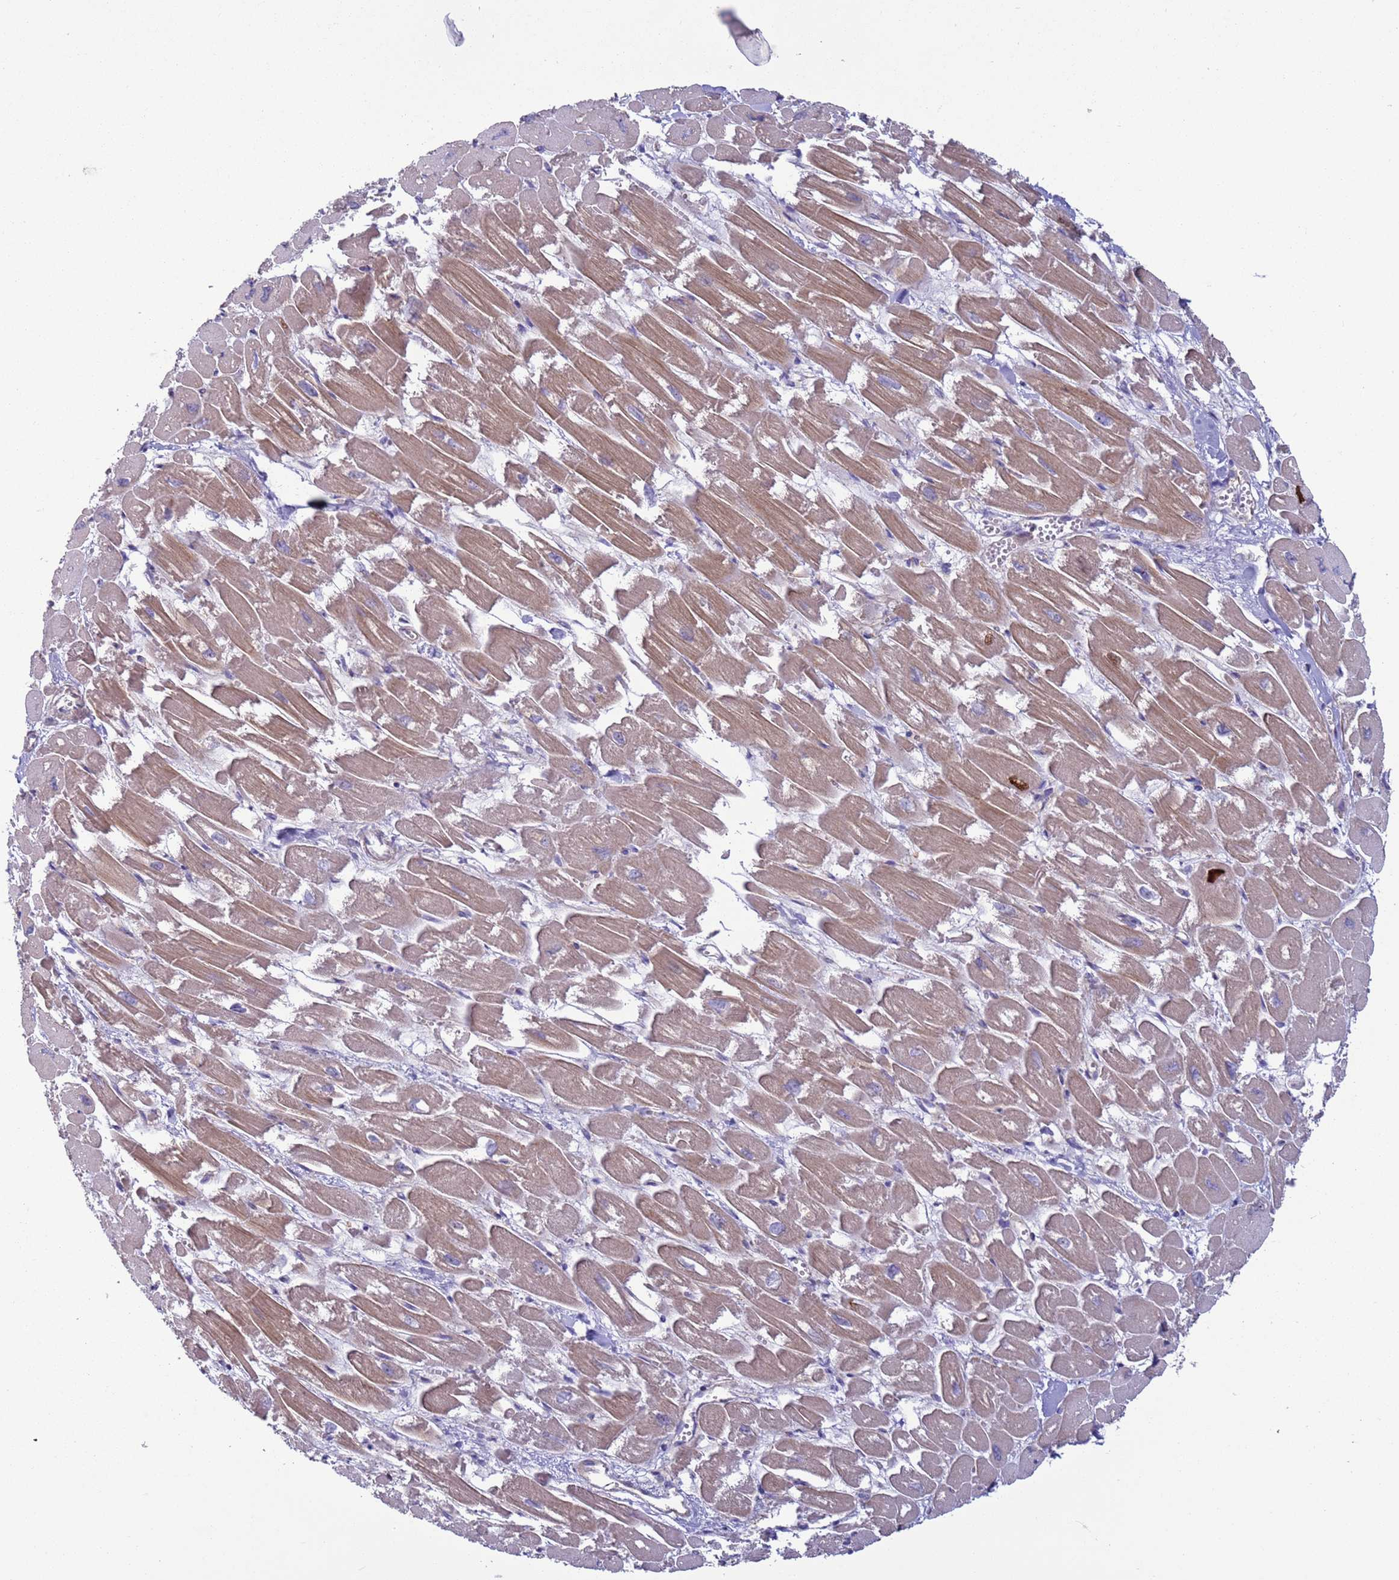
{"staining": {"intensity": "weak", "quantity": ">75%", "location": "cytoplasmic/membranous"}, "tissue": "heart muscle", "cell_type": "Cardiomyocytes", "image_type": "normal", "snomed": [{"axis": "morphology", "description": "Normal tissue, NOS"}, {"axis": "topography", "description": "Heart"}], "caption": "A low amount of weak cytoplasmic/membranous positivity is seen in about >75% of cardiomyocytes in unremarkable heart muscle. (Stains: DAB in brown, nuclei in blue, Microscopy: brightfield microscopy at high magnification).", "gene": "HEATR1", "patient": {"sex": "male", "age": 54}}